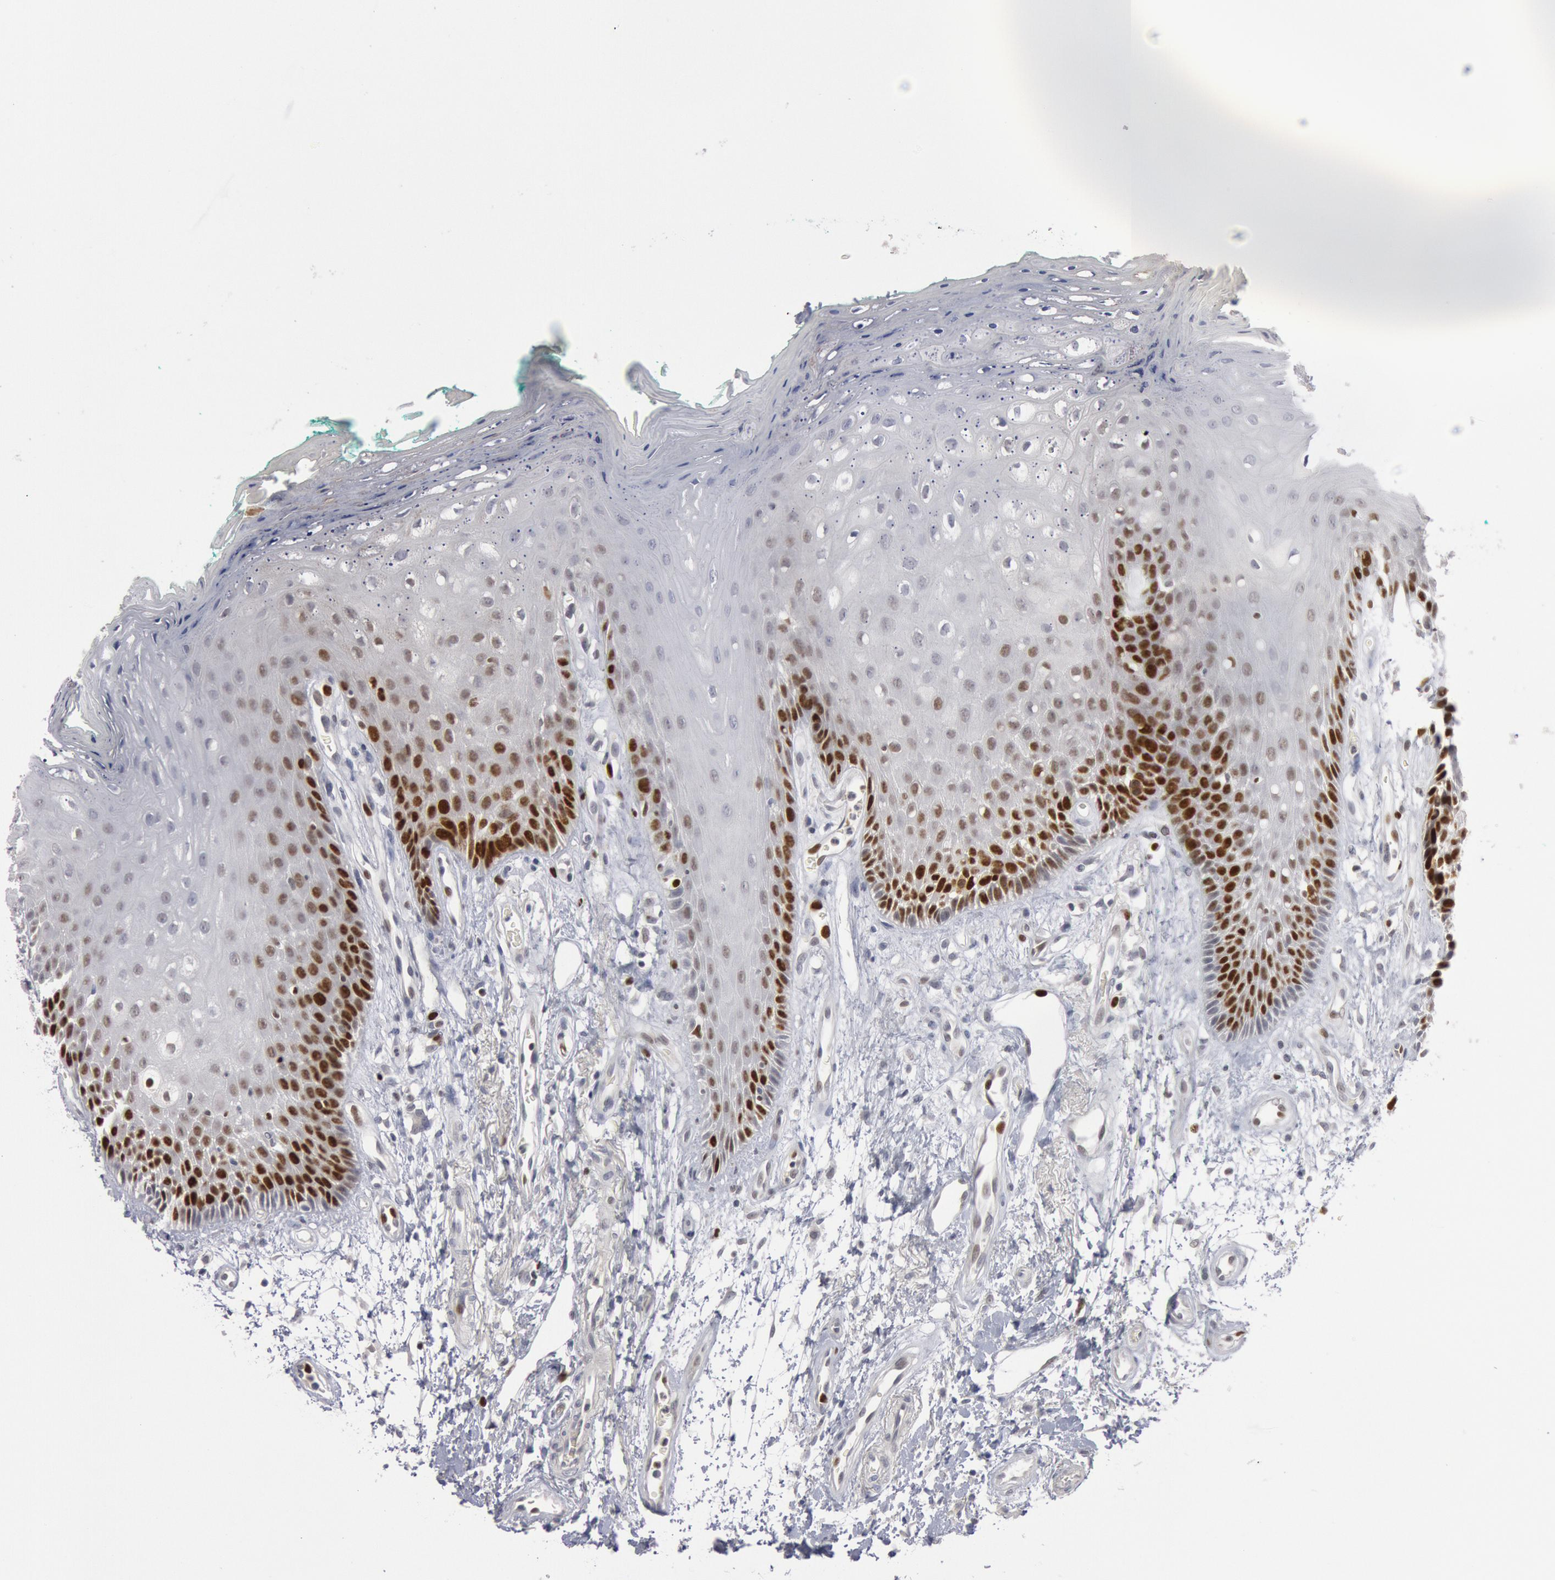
{"staining": {"intensity": "strong", "quantity": "<25%", "location": "nuclear"}, "tissue": "oral mucosa", "cell_type": "Squamous epithelial cells", "image_type": "normal", "snomed": [{"axis": "morphology", "description": "Normal tissue, NOS"}, {"axis": "morphology", "description": "Squamous cell carcinoma, NOS"}, {"axis": "topography", "description": "Skeletal muscle"}, {"axis": "topography", "description": "Oral tissue"}, {"axis": "topography", "description": "Head-Neck"}], "caption": "Squamous epithelial cells exhibit medium levels of strong nuclear staining in about <25% of cells in normal human oral mucosa. (DAB (3,3'-diaminobenzidine) IHC, brown staining for protein, blue staining for nuclei).", "gene": "WDHD1", "patient": {"sex": "female", "age": 84}}